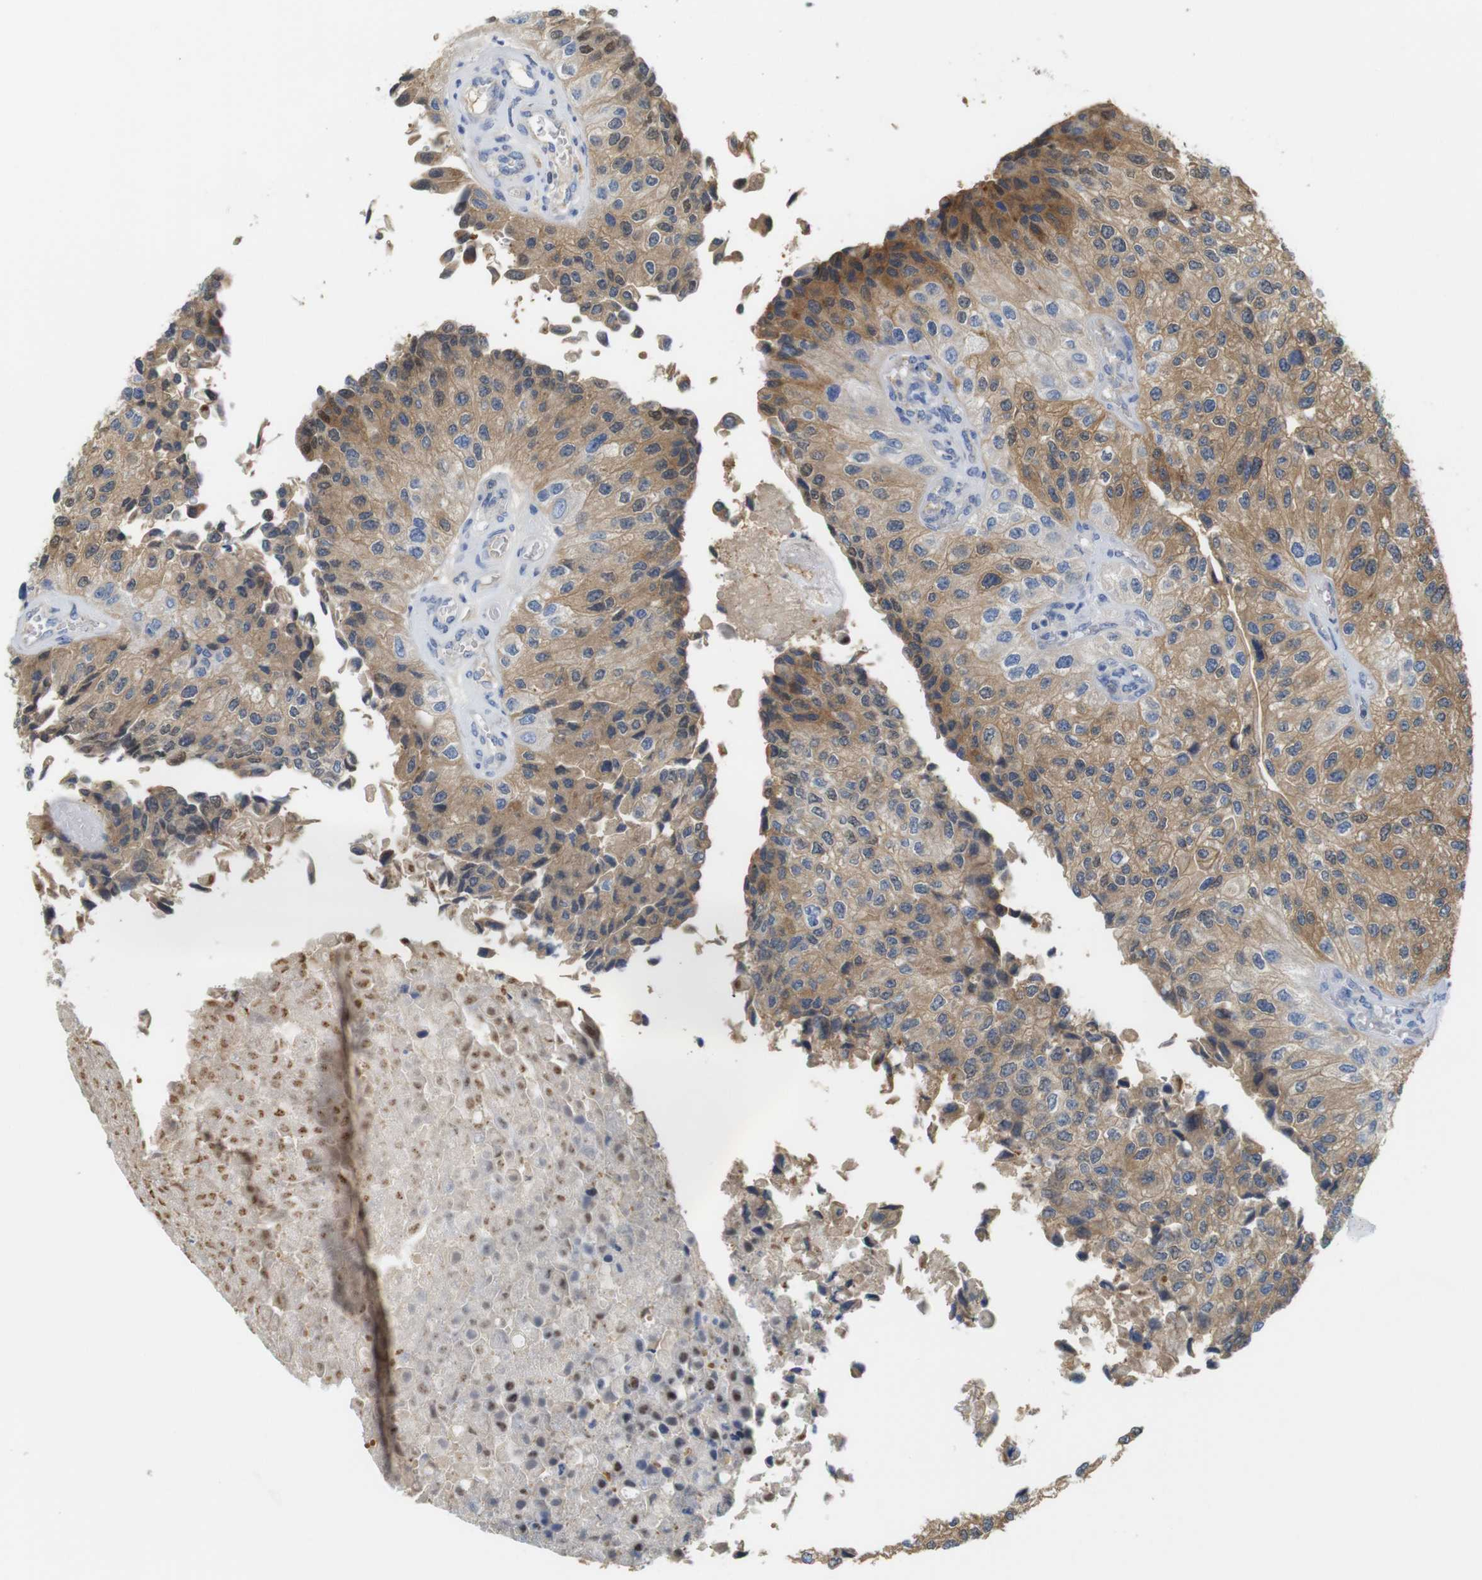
{"staining": {"intensity": "moderate", "quantity": ">75%", "location": "cytoplasmic/membranous"}, "tissue": "urothelial cancer", "cell_type": "Tumor cells", "image_type": "cancer", "snomed": [{"axis": "morphology", "description": "Urothelial carcinoma, High grade"}, {"axis": "topography", "description": "Kidney"}, {"axis": "topography", "description": "Urinary bladder"}], "caption": "Immunohistochemistry staining of urothelial cancer, which shows medium levels of moderate cytoplasmic/membranous expression in about >75% of tumor cells indicating moderate cytoplasmic/membranous protein staining. The staining was performed using DAB (3,3'-diaminobenzidine) (brown) for protein detection and nuclei were counterstained in hematoxylin (blue).", "gene": "NEBL", "patient": {"sex": "male", "age": 77}}